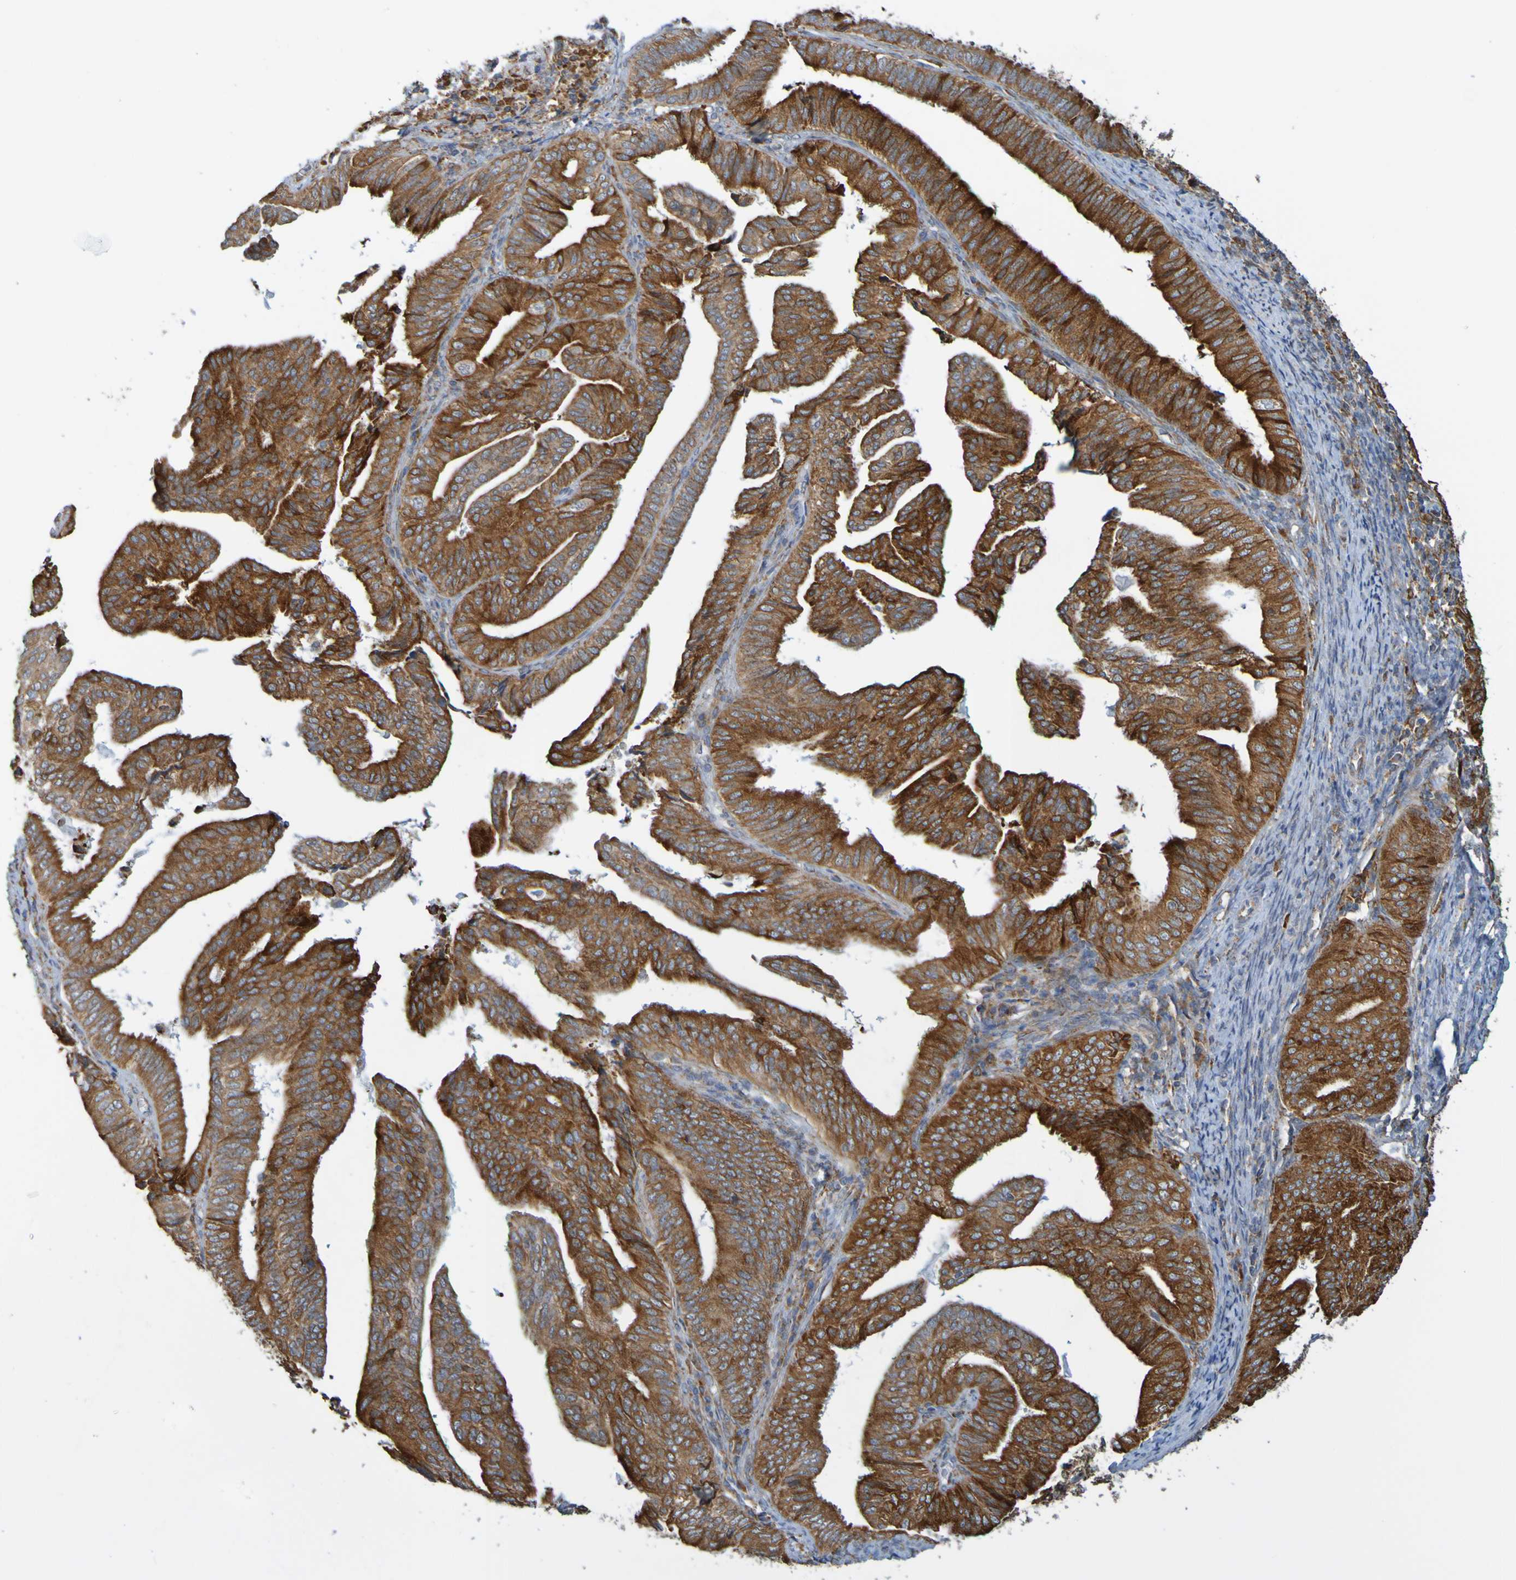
{"staining": {"intensity": "strong", "quantity": ">75%", "location": "cytoplasmic/membranous"}, "tissue": "endometrial cancer", "cell_type": "Tumor cells", "image_type": "cancer", "snomed": [{"axis": "morphology", "description": "Adenocarcinoma, NOS"}, {"axis": "topography", "description": "Endometrium"}], "caption": "Adenocarcinoma (endometrial) was stained to show a protein in brown. There is high levels of strong cytoplasmic/membranous expression in about >75% of tumor cells.", "gene": "PDIA3", "patient": {"sex": "female", "age": 58}}